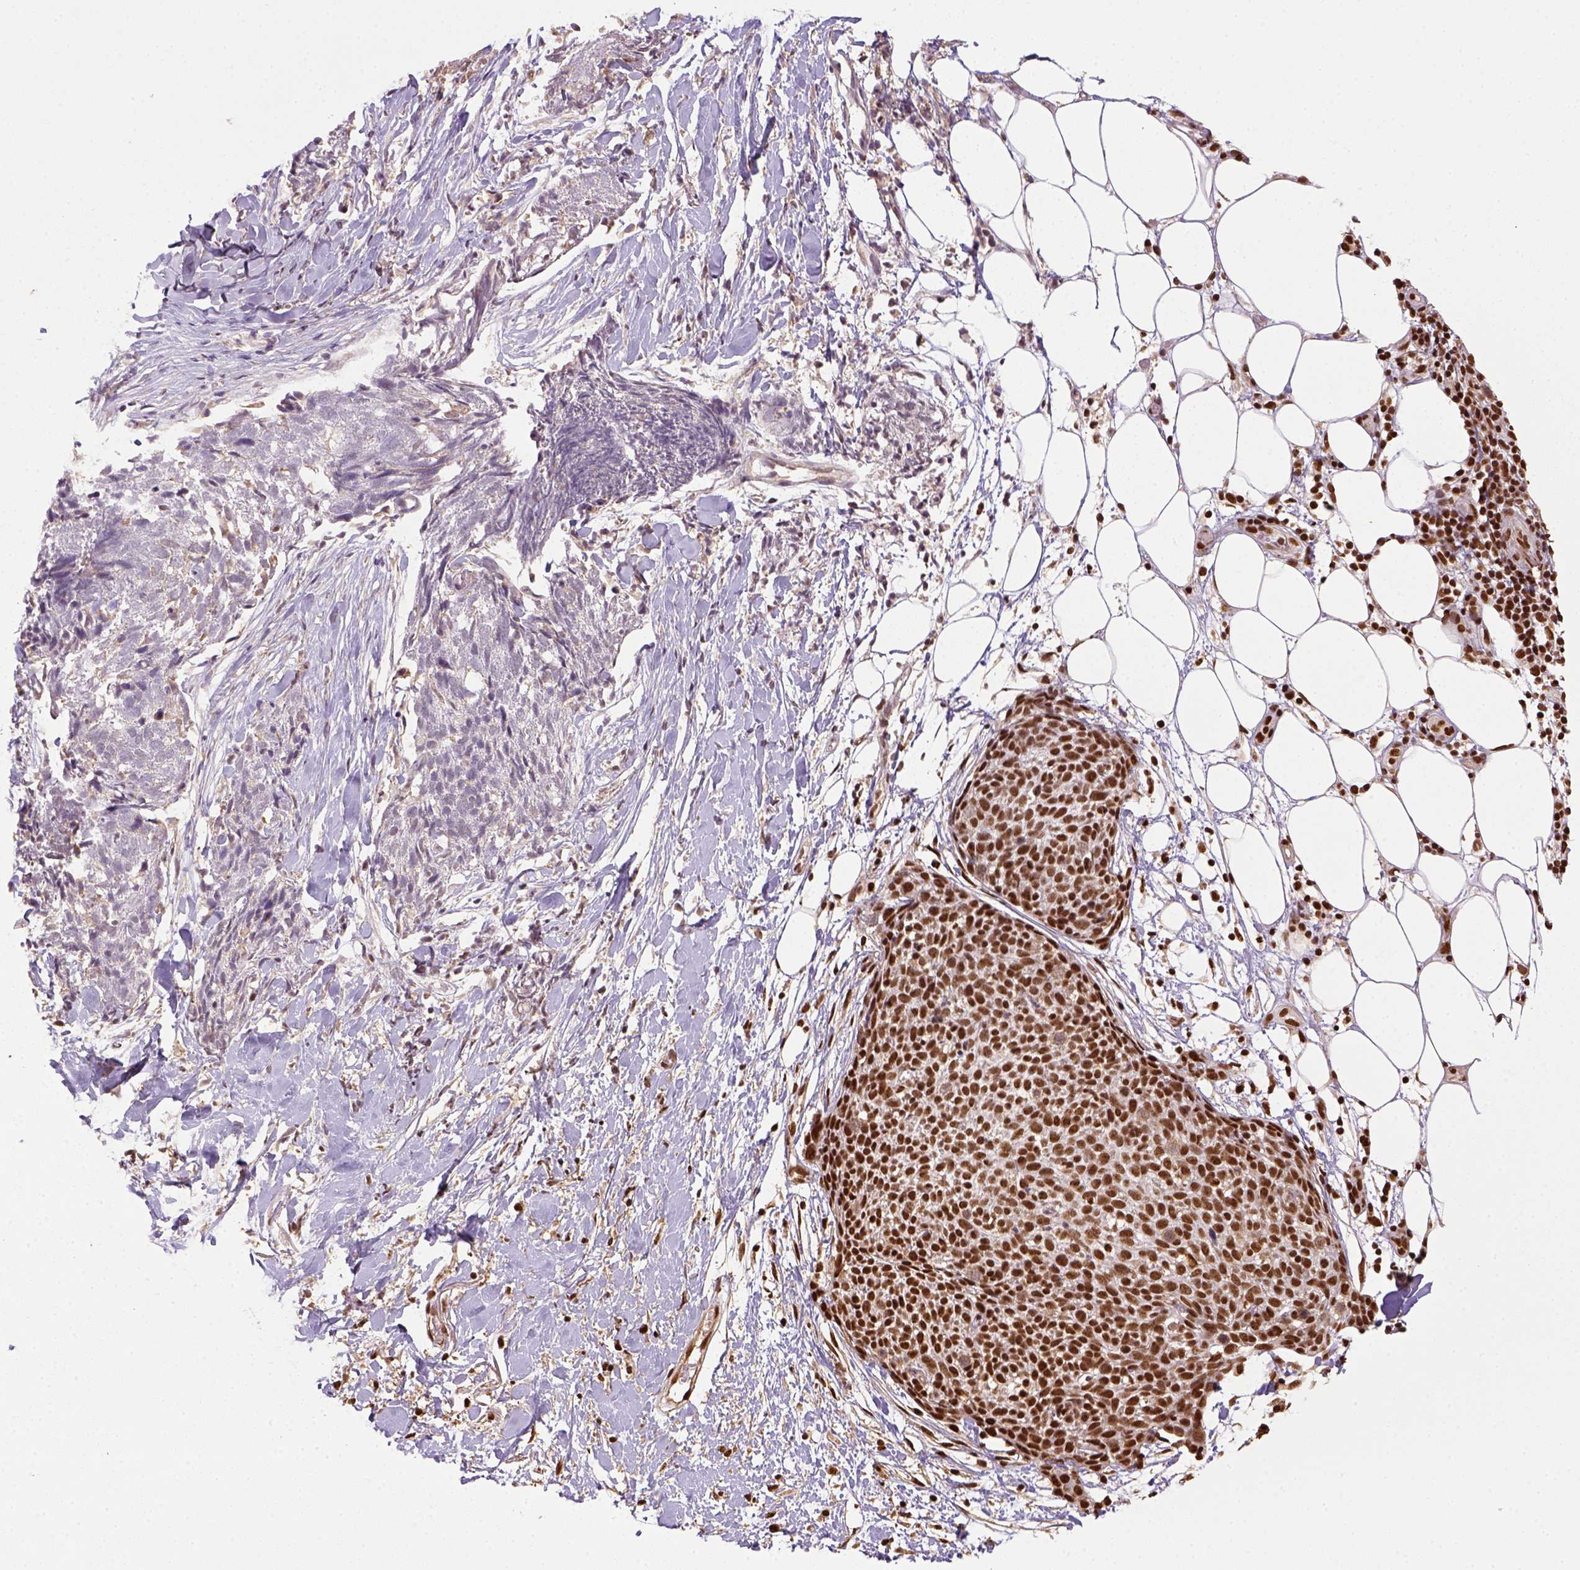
{"staining": {"intensity": "strong", "quantity": ">75%", "location": "nuclear"}, "tissue": "skin cancer", "cell_type": "Tumor cells", "image_type": "cancer", "snomed": [{"axis": "morphology", "description": "Squamous cell carcinoma, NOS"}, {"axis": "topography", "description": "Skin"}, {"axis": "topography", "description": "Vulva"}], "caption": "Skin squamous cell carcinoma stained with DAB (3,3'-diaminobenzidine) immunohistochemistry (IHC) exhibits high levels of strong nuclear staining in about >75% of tumor cells. (Brightfield microscopy of DAB IHC at high magnification).", "gene": "CCAR1", "patient": {"sex": "female", "age": 75}}